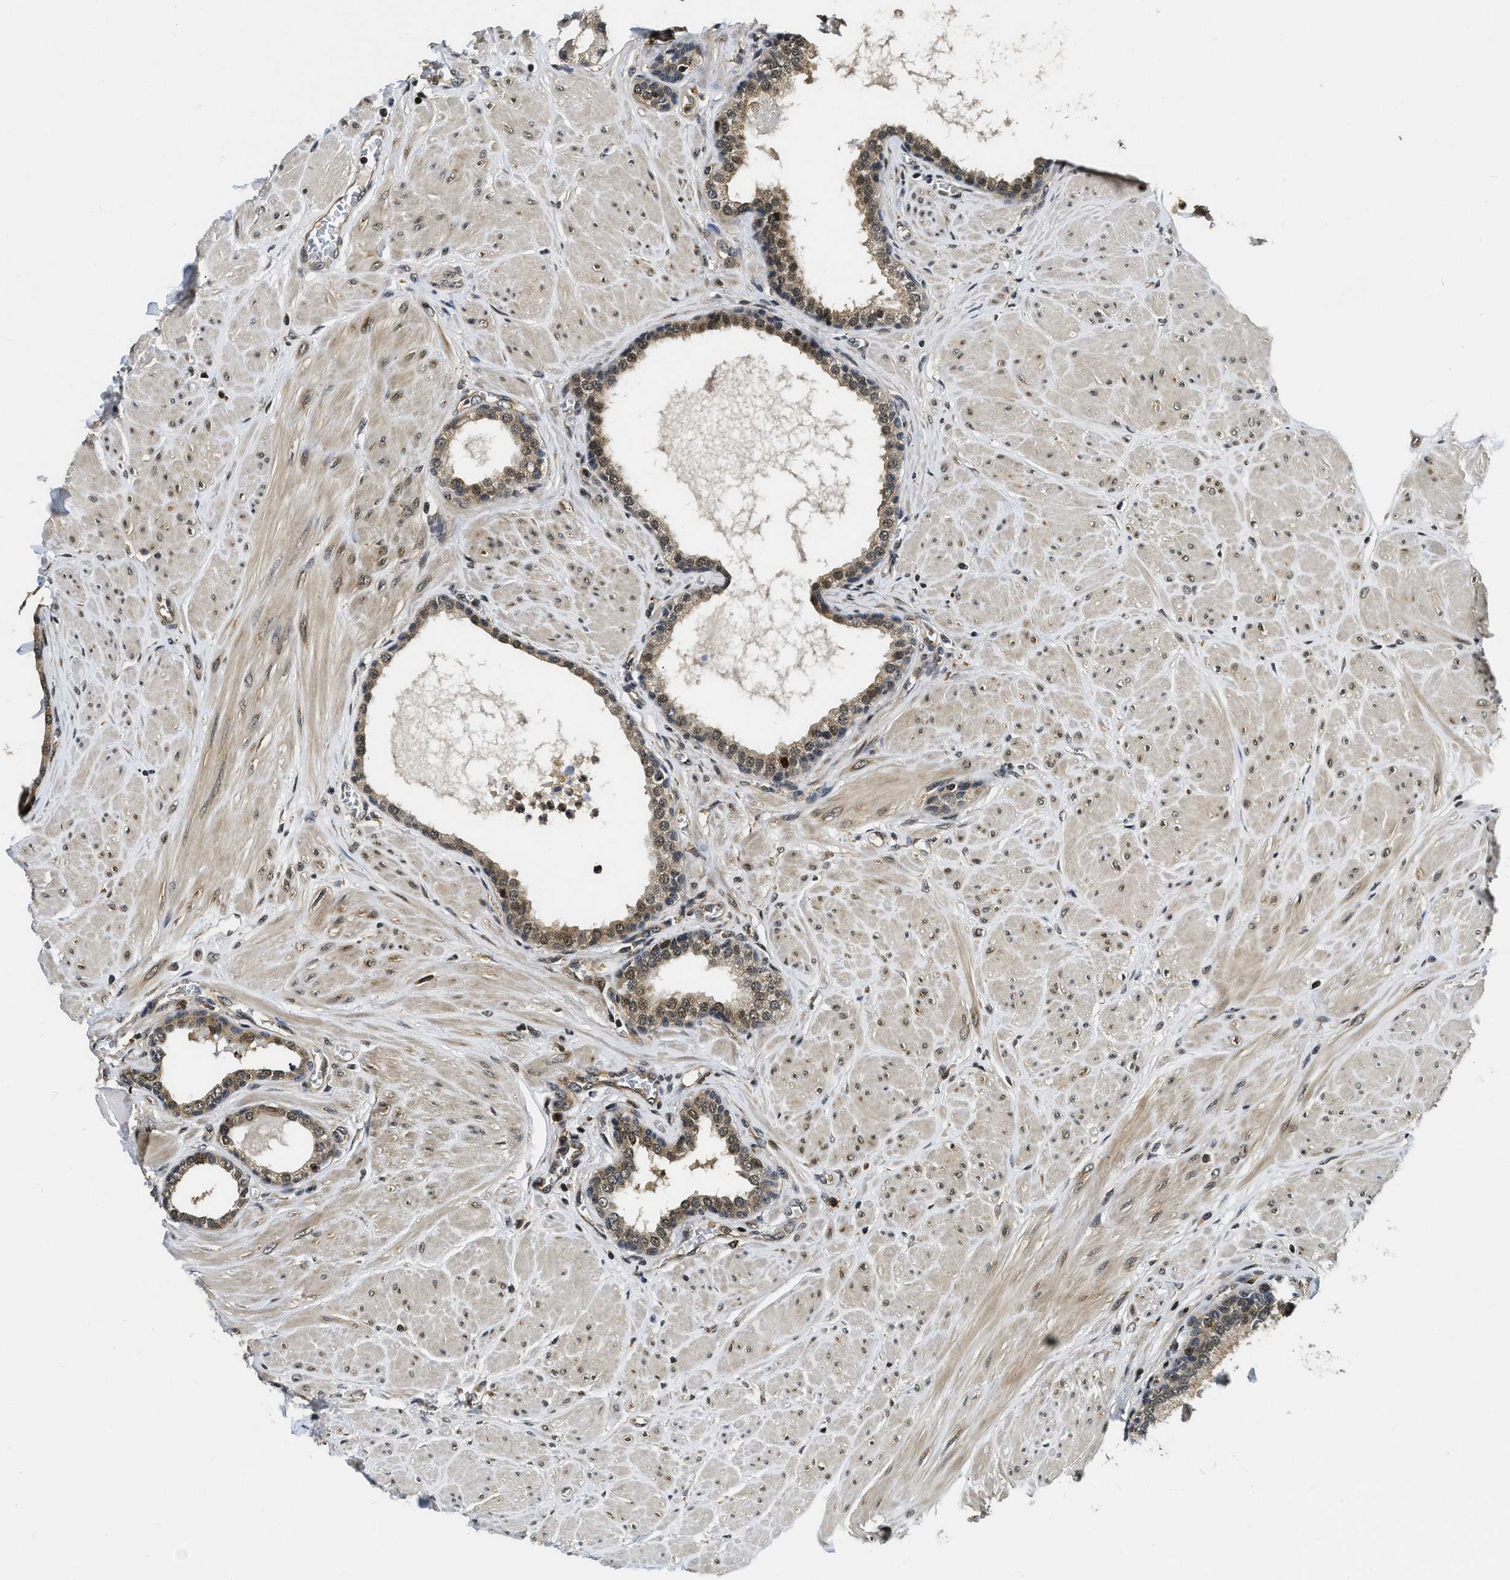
{"staining": {"intensity": "moderate", "quantity": ">75%", "location": "cytoplasmic/membranous,nuclear"}, "tissue": "prostate", "cell_type": "Glandular cells", "image_type": "normal", "snomed": [{"axis": "morphology", "description": "Normal tissue, NOS"}, {"axis": "topography", "description": "Prostate"}], "caption": "IHC histopathology image of benign prostate: prostate stained using immunohistochemistry (IHC) reveals medium levels of moderate protein expression localized specifically in the cytoplasmic/membranous,nuclear of glandular cells, appearing as a cytoplasmic/membranous,nuclear brown color.", "gene": "ADSL", "patient": {"sex": "male", "age": 51}}